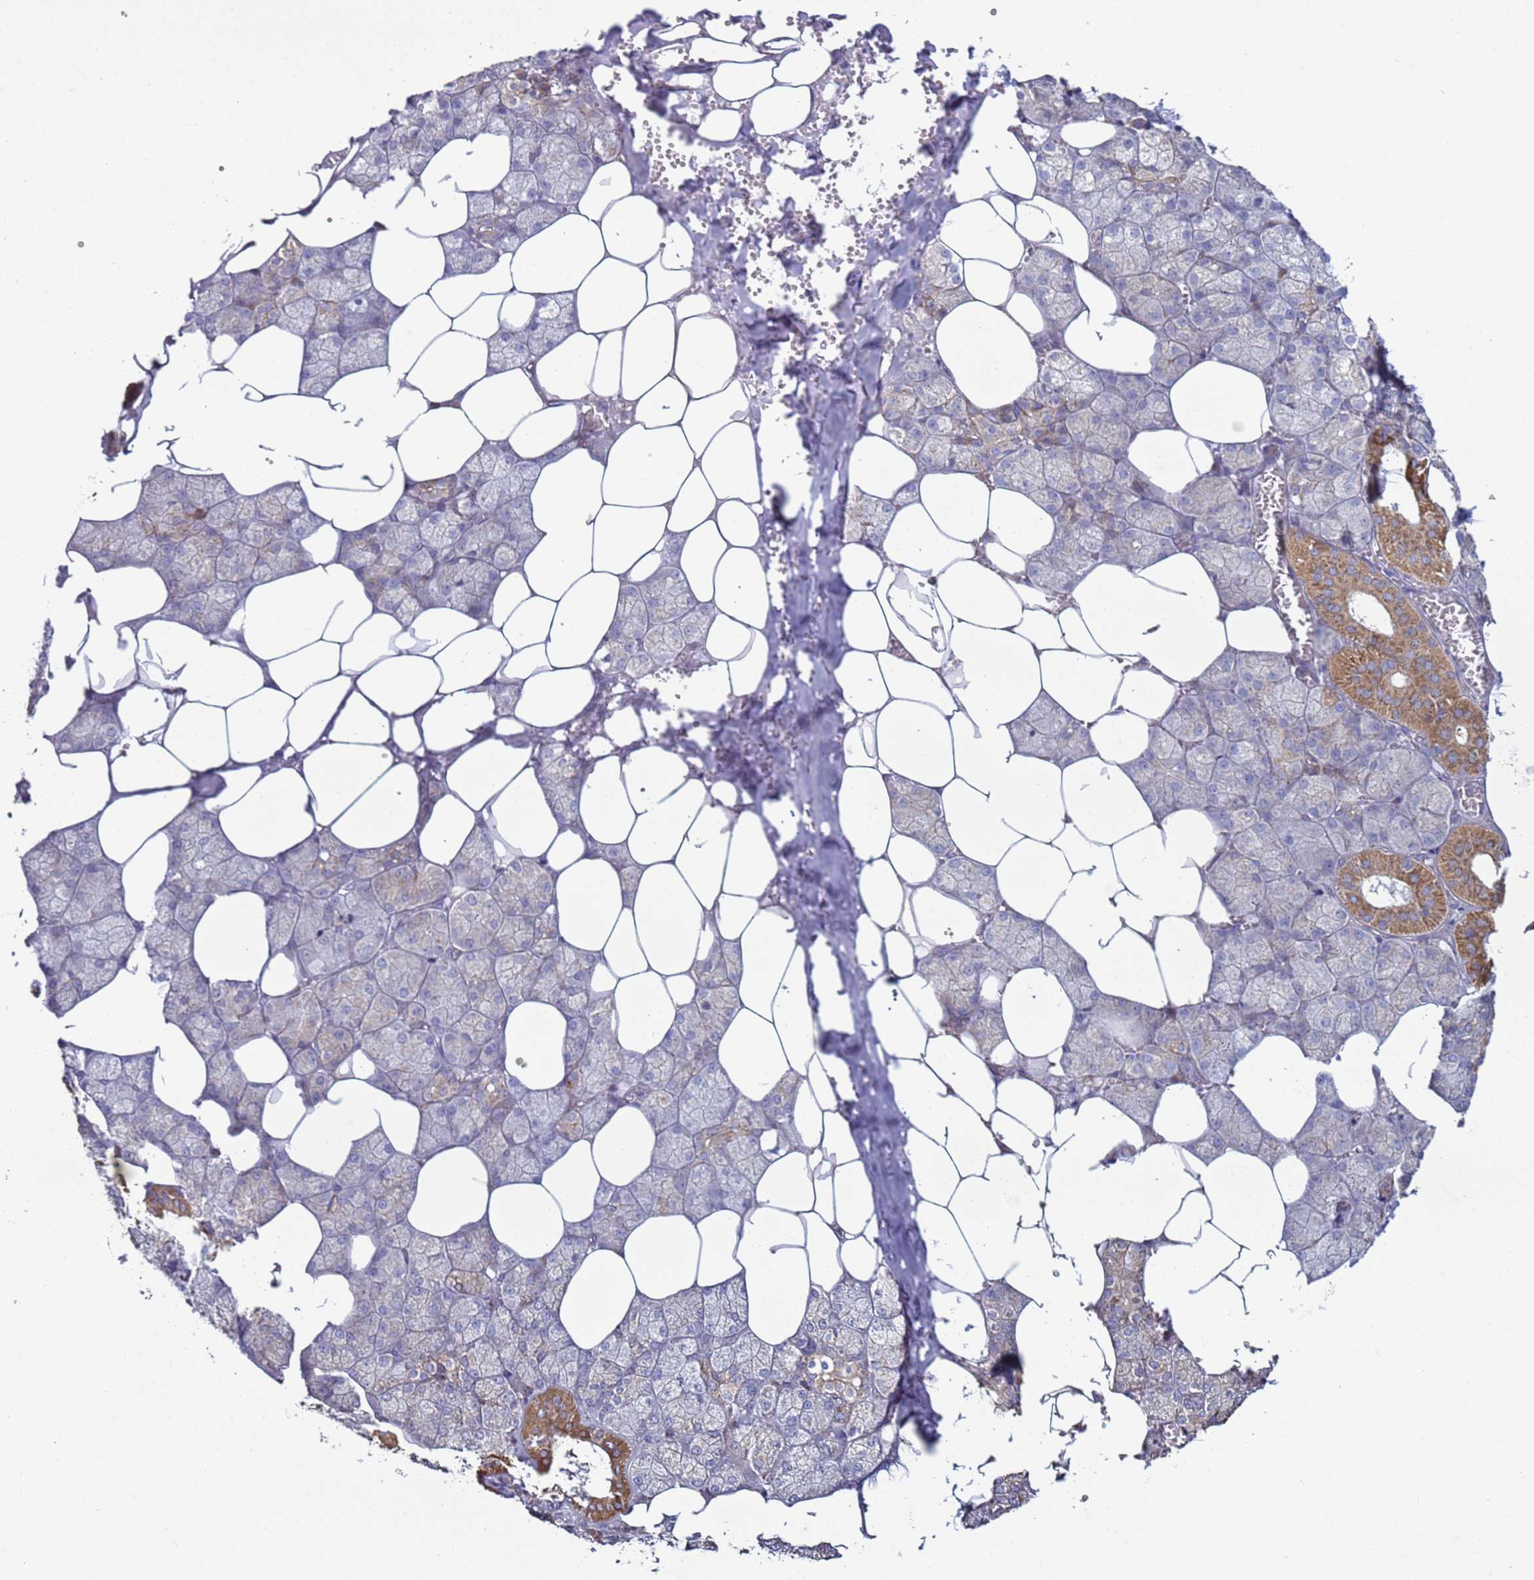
{"staining": {"intensity": "moderate", "quantity": "<25%", "location": "cytoplasmic/membranous"}, "tissue": "salivary gland", "cell_type": "Glandular cells", "image_type": "normal", "snomed": [{"axis": "morphology", "description": "Normal tissue, NOS"}, {"axis": "topography", "description": "Salivary gland"}], "caption": "IHC (DAB) staining of benign human salivary gland exhibits moderate cytoplasmic/membranous protein staining in about <25% of glandular cells.", "gene": "DIP2B", "patient": {"sex": "male", "age": 62}}